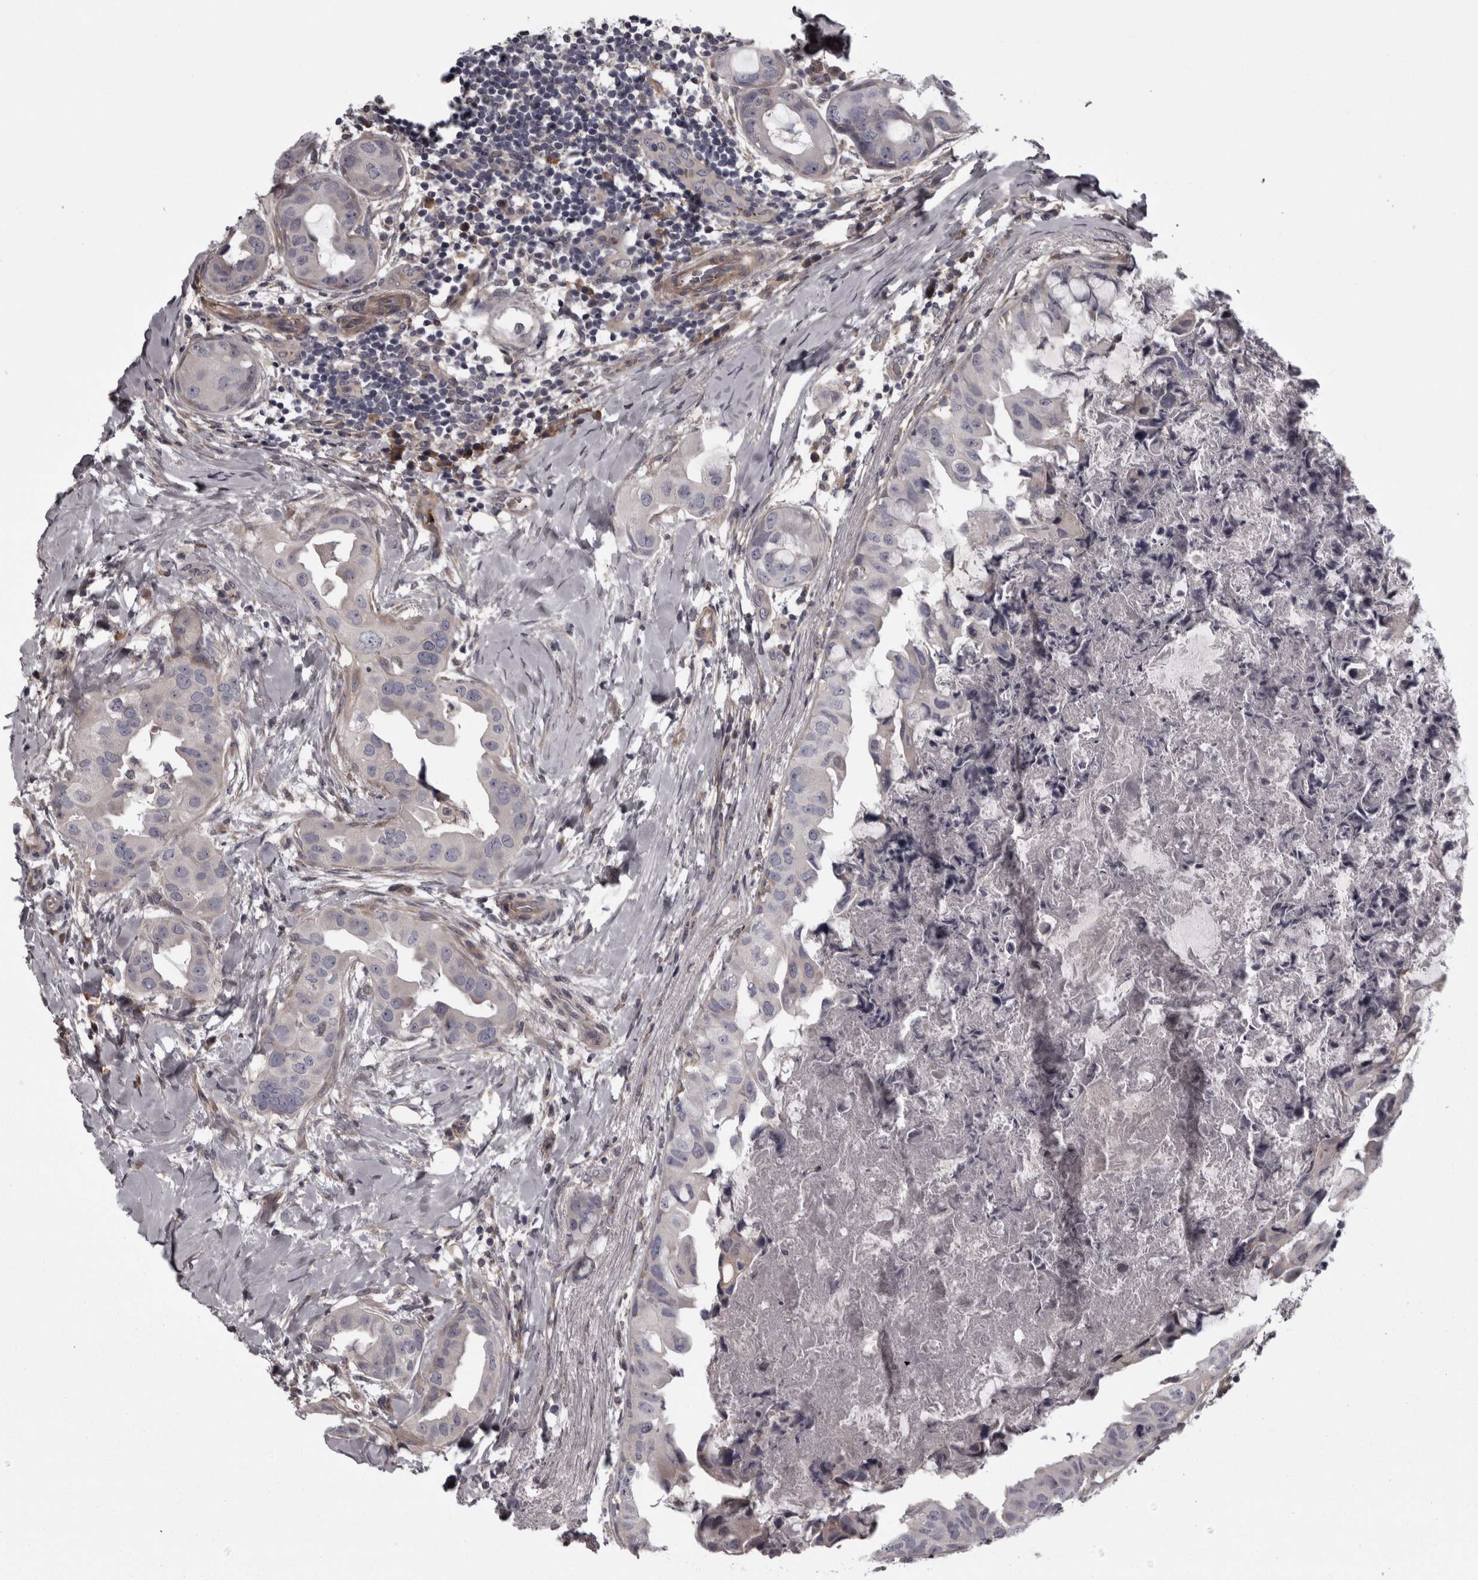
{"staining": {"intensity": "negative", "quantity": "none", "location": "none"}, "tissue": "breast cancer", "cell_type": "Tumor cells", "image_type": "cancer", "snomed": [{"axis": "morphology", "description": "Duct carcinoma"}, {"axis": "topography", "description": "Breast"}], "caption": "DAB (3,3'-diaminobenzidine) immunohistochemical staining of human breast cancer exhibits no significant expression in tumor cells. Nuclei are stained in blue.", "gene": "RSU1", "patient": {"sex": "female", "age": 40}}